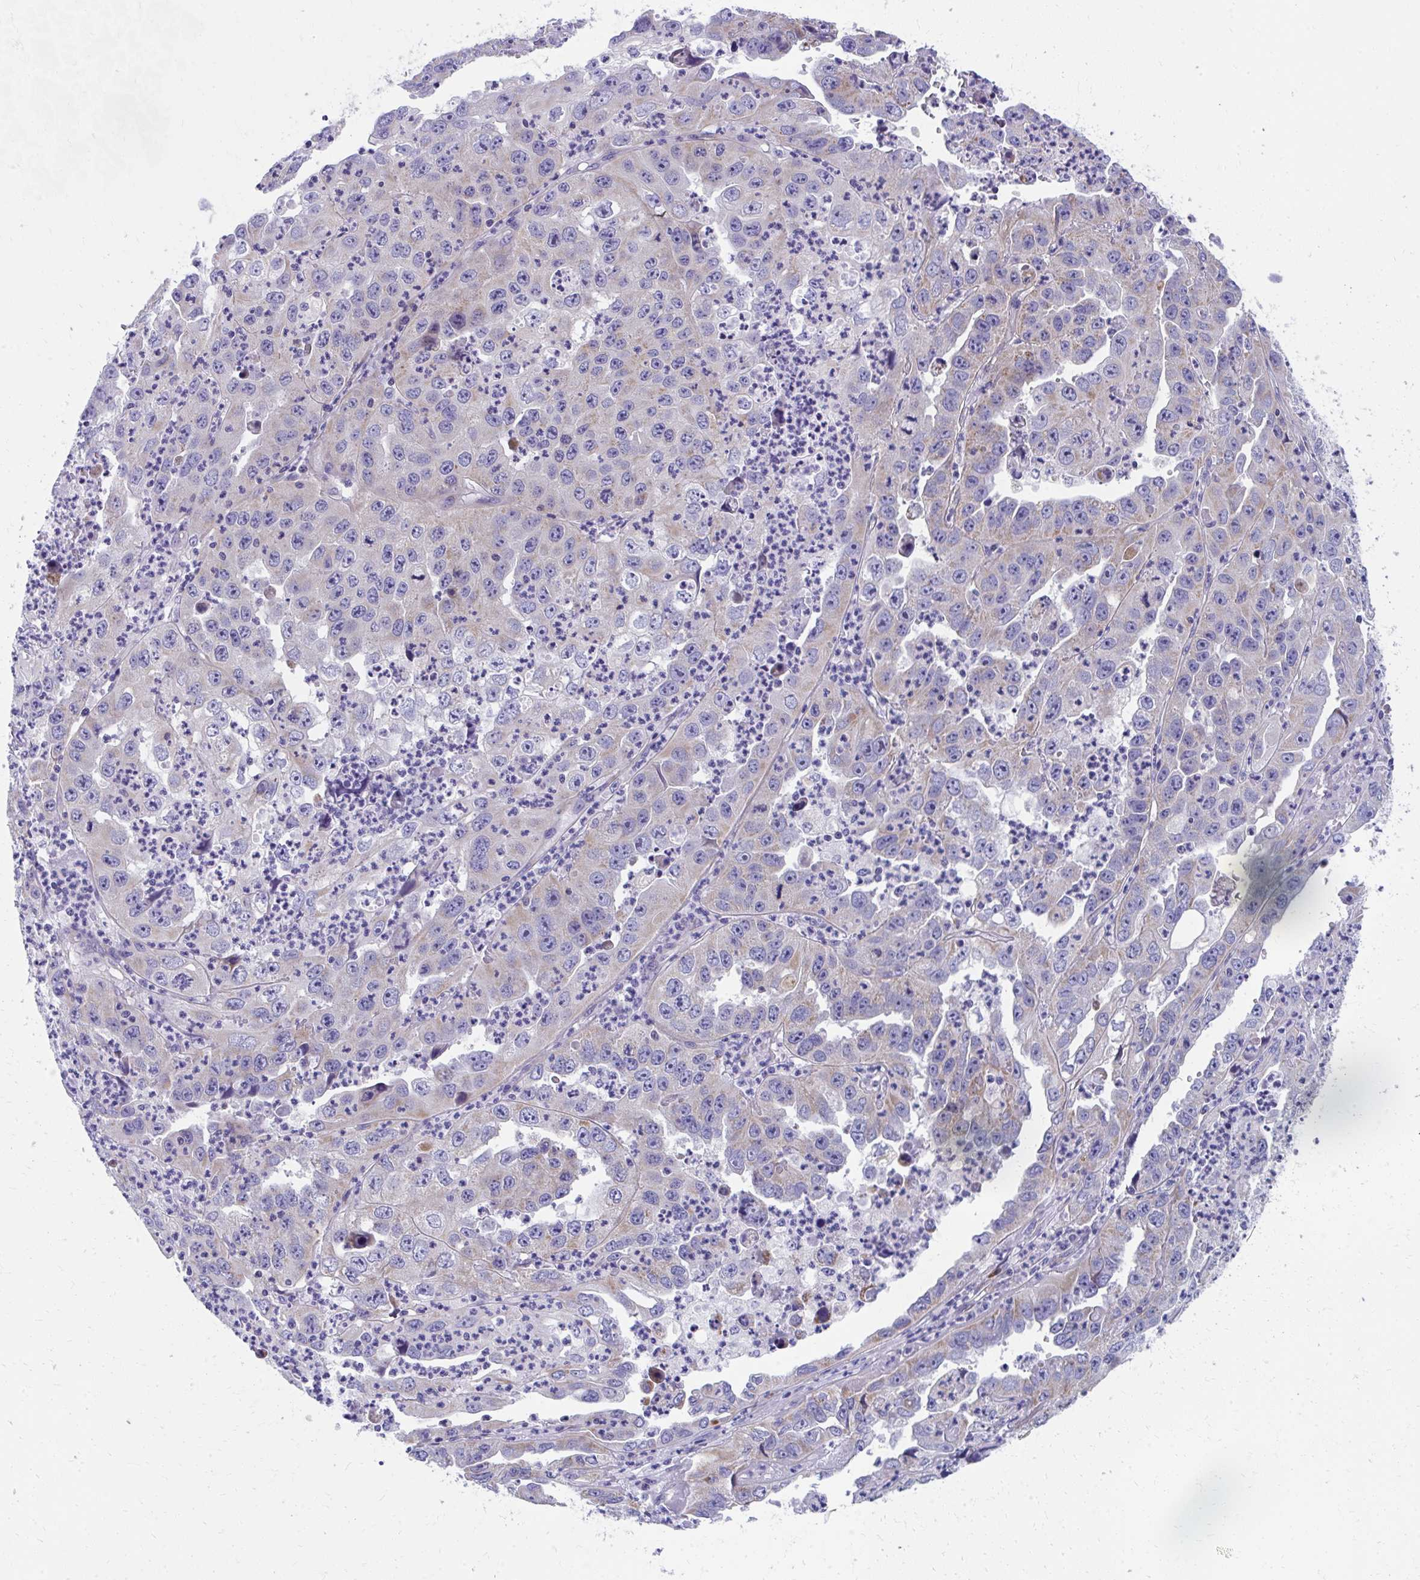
{"staining": {"intensity": "weak", "quantity": "<25%", "location": "cytoplasmic/membranous"}, "tissue": "endometrial cancer", "cell_type": "Tumor cells", "image_type": "cancer", "snomed": [{"axis": "morphology", "description": "Adenocarcinoma, NOS"}, {"axis": "topography", "description": "Uterus"}], "caption": "This is an IHC micrograph of endometrial cancer. There is no positivity in tumor cells.", "gene": "IL37", "patient": {"sex": "female", "age": 62}}